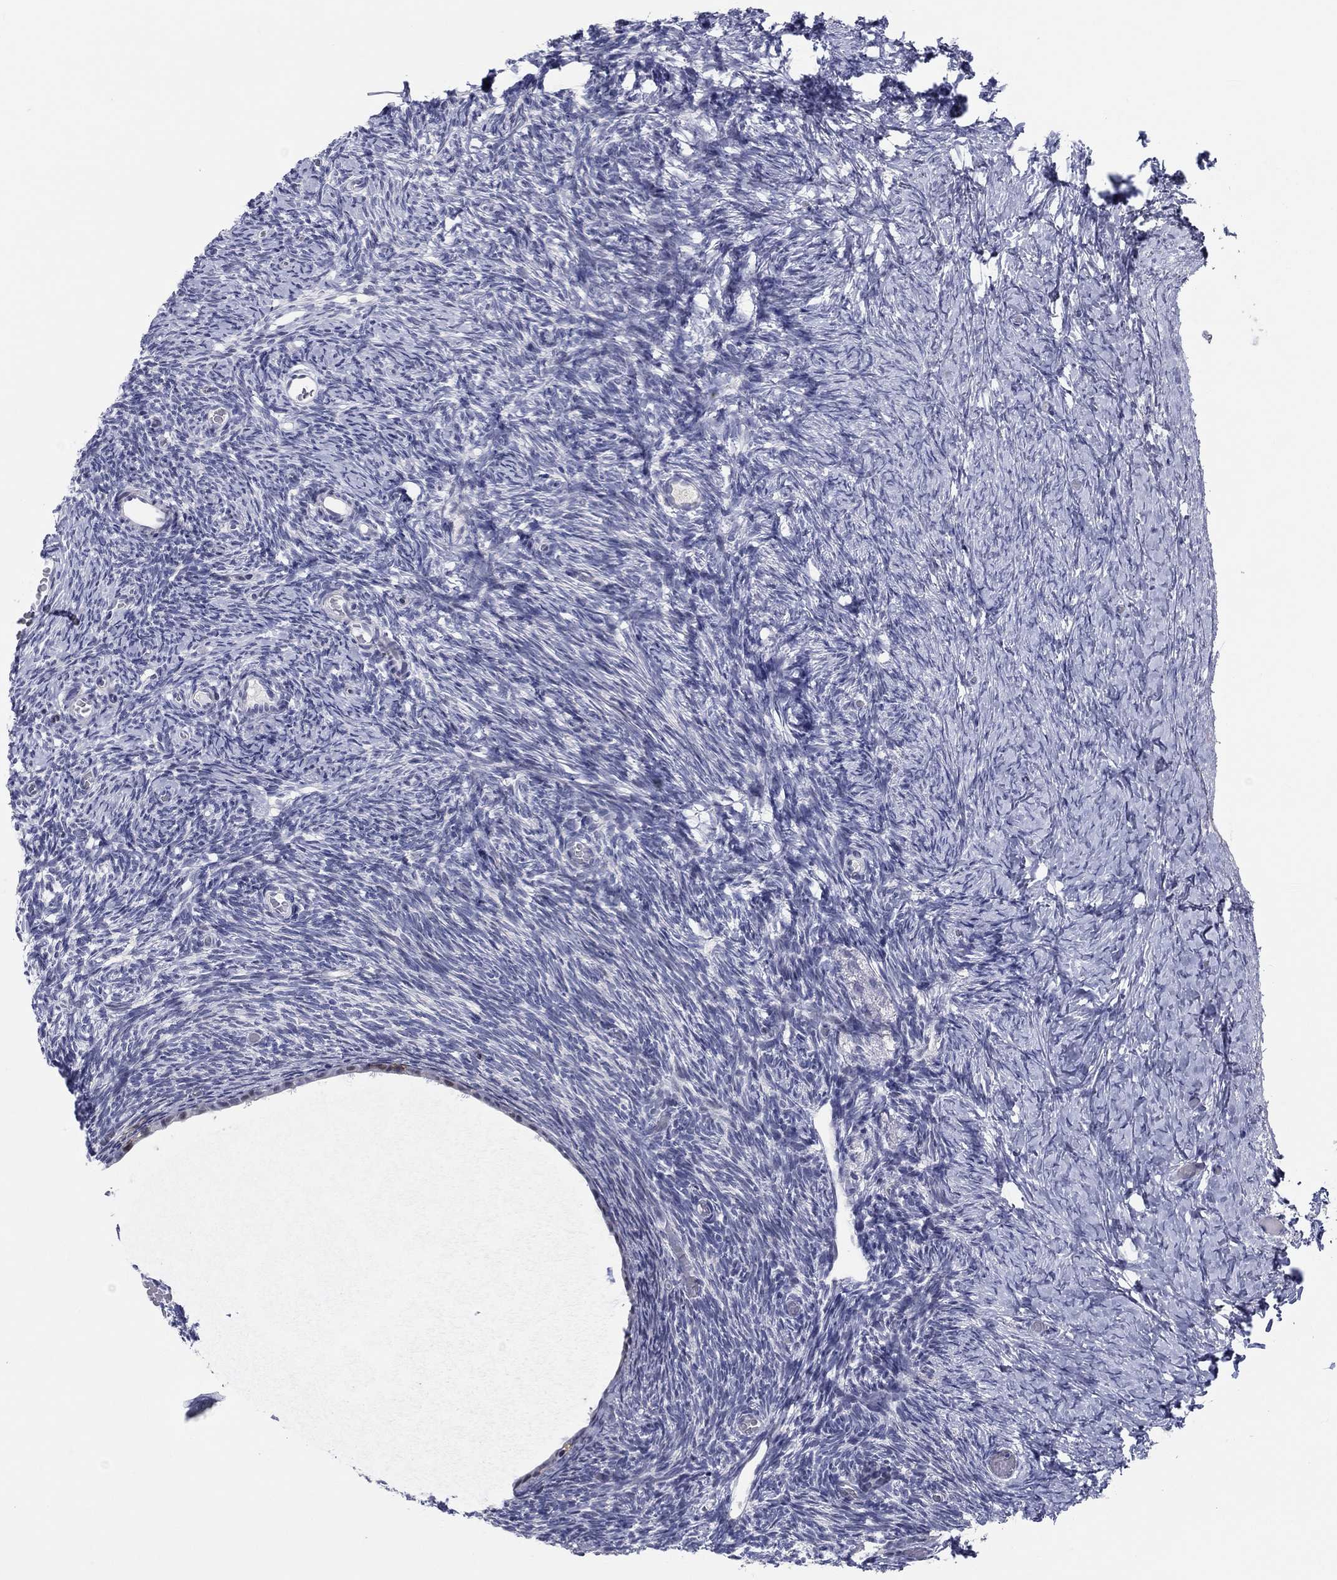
{"staining": {"intensity": "negative", "quantity": "none", "location": "none"}, "tissue": "ovary", "cell_type": "Follicle cells", "image_type": "normal", "snomed": [{"axis": "morphology", "description": "Normal tissue, NOS"}, {"axis": "topography", "description": "Ovary"}], "caption": "Normal ovary was stained to show a protein in brown. There is no significant positivity in follicle cells.", "gene": "ITGAE", "patient": {"sex": "female", "age": 39}}